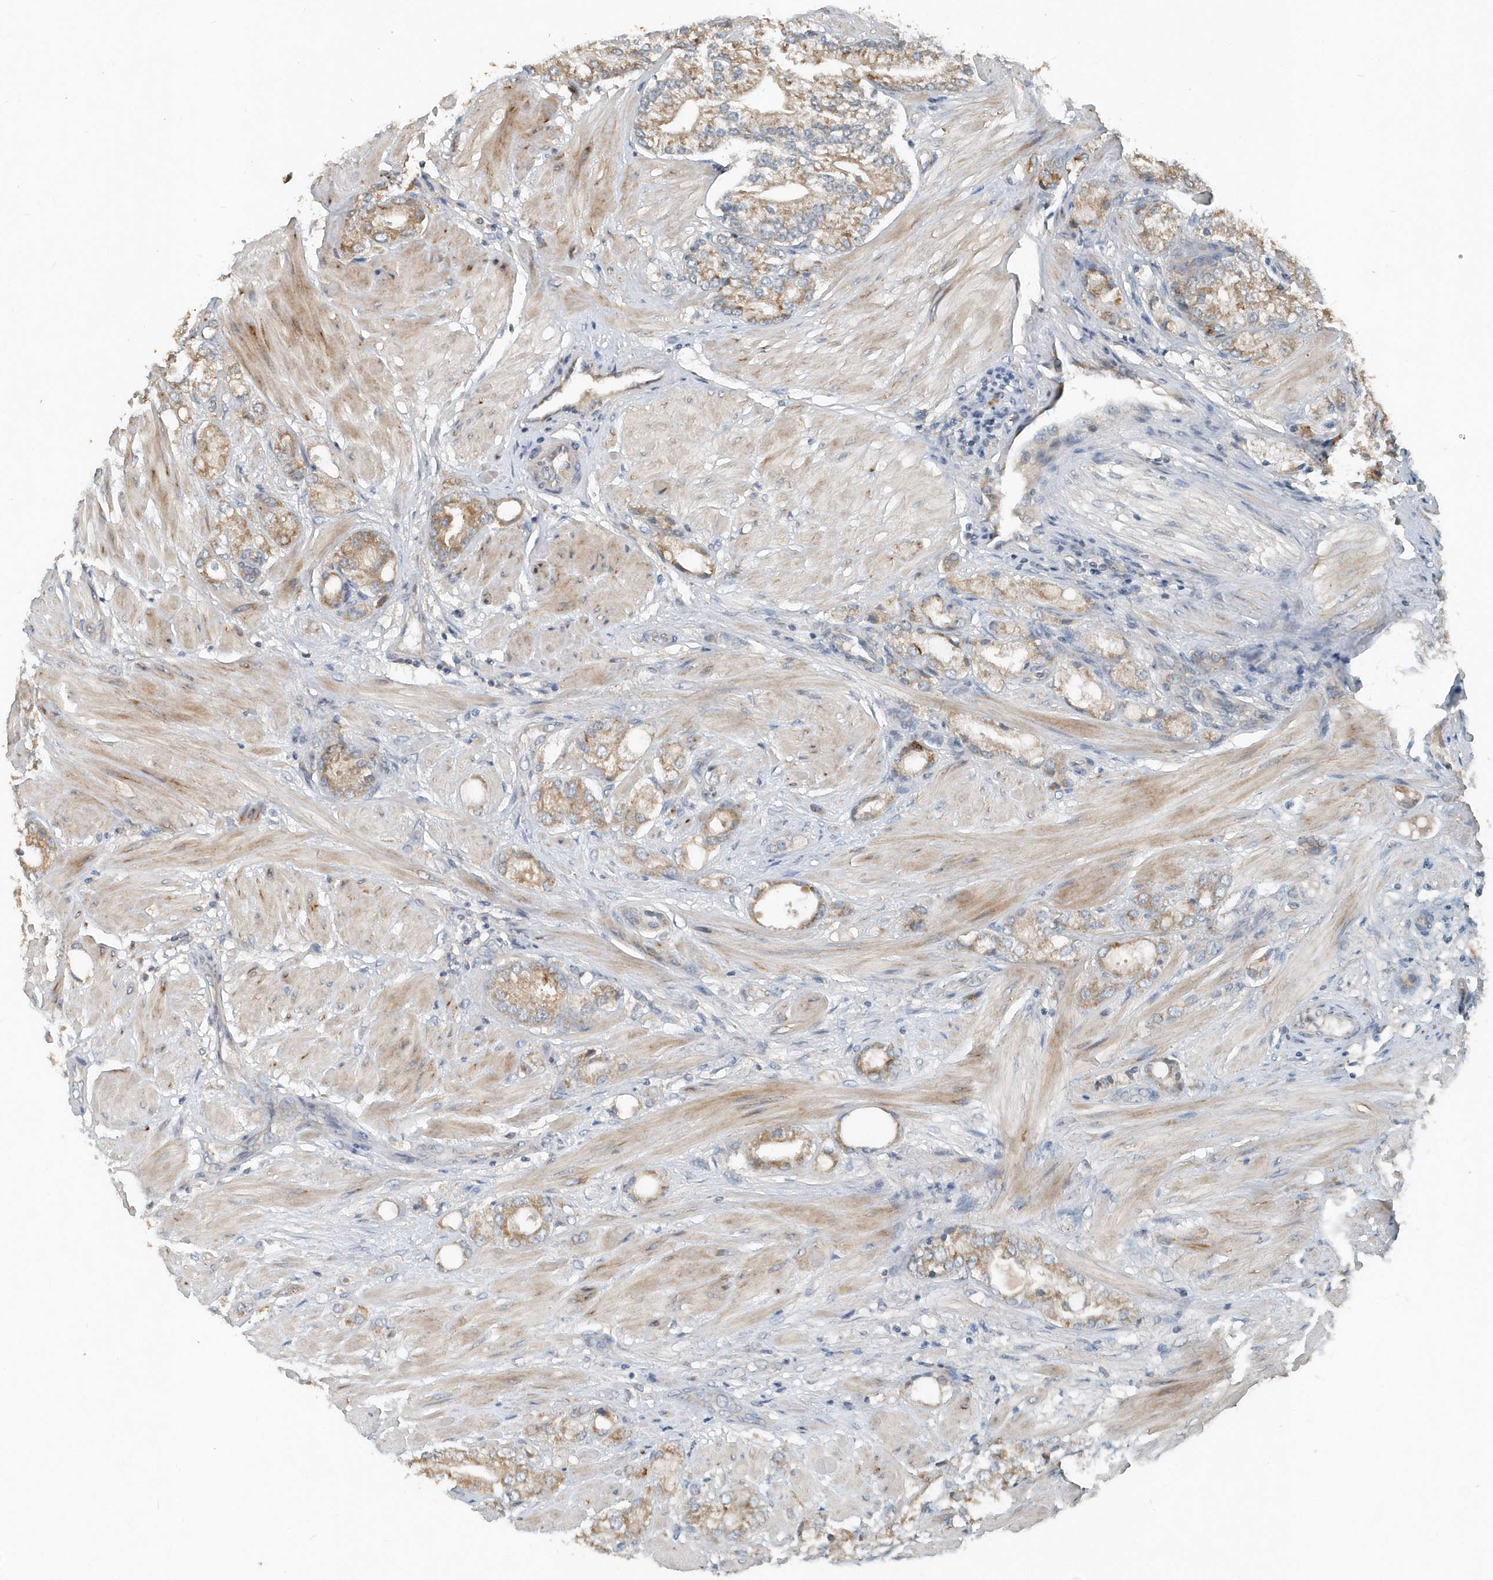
{"staining": {"intensity": "moderate", "quantity": "25%-75%", "location": "cytoplasmic/membranous"}, "tissue": "prostate cancer", "cell_type": "Tumor cells", "image_type": "cancer", "snomed": [{"axis": "morphology", "description": "Adenocarcinoma, High grade"}, {"axis": "topography", "description": "Prostate"}], "caption": "There is medium levels of moderate cytoplasmic/membranous positivity in tumor cells of prostate high-grade adenocarcinoma, as demonstrated by immunohistochemical staining (brown color).", "gene": "SCFD2", "patient": {"sex": "male", "age": 50}}